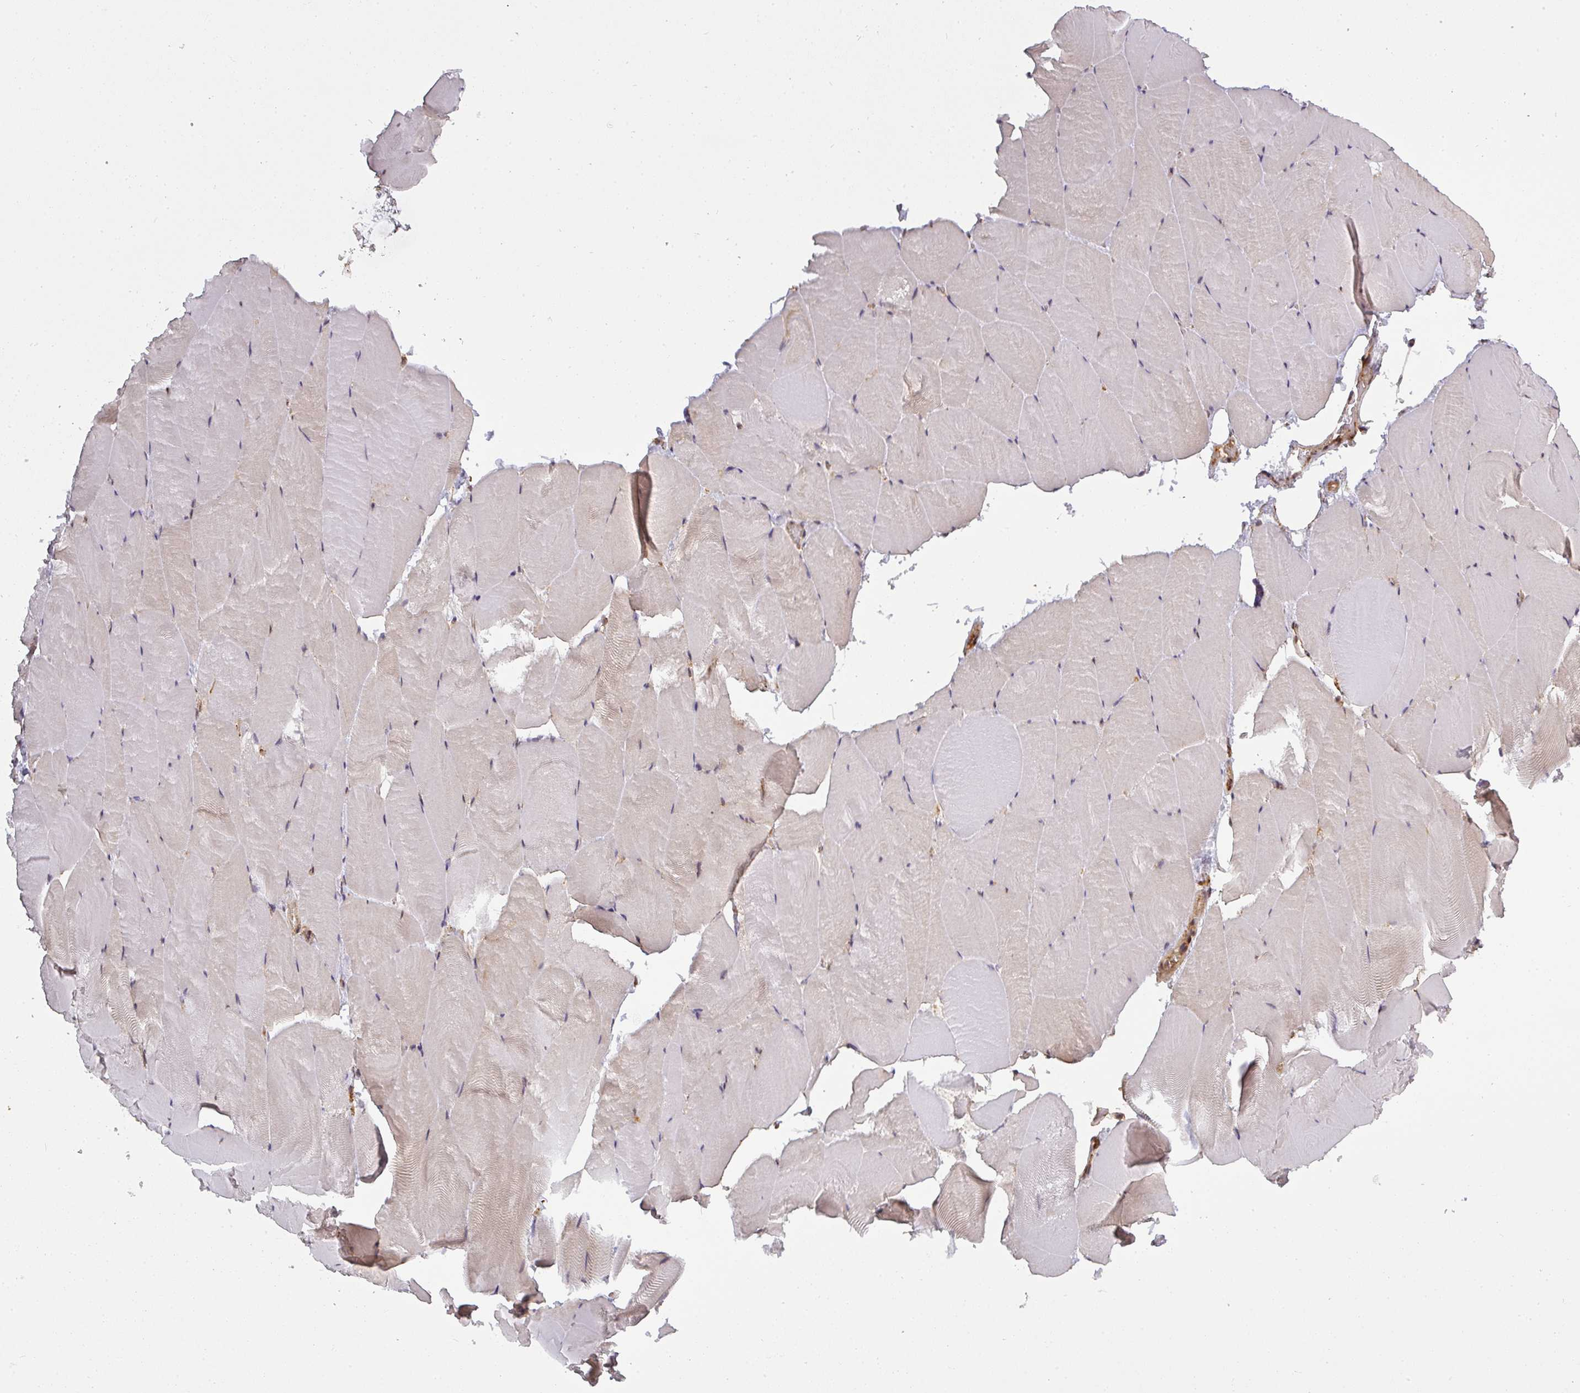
{"staining": {"intensity": "negative", "quantity": "none", "location": "none"}, "tissue": "skeletal muscle", "cell_type": "Myocytes", "image_type": "normal", "snomed": [{"axis": "morphology", "description": "Normal tissue, NOS"}, {"axis": "topography", "description": "Skeletal muscle"}], "caption": "Immunohistochemistry photomicrograph of unremarkable skeletal muscle: skeletal muscle stained with DAB (3,3'-diaminobenzidine) shows no significant protein positivity in myocytes.", "gene": "PPP6R3", "patient": {"sex": "female", "age": 64}}